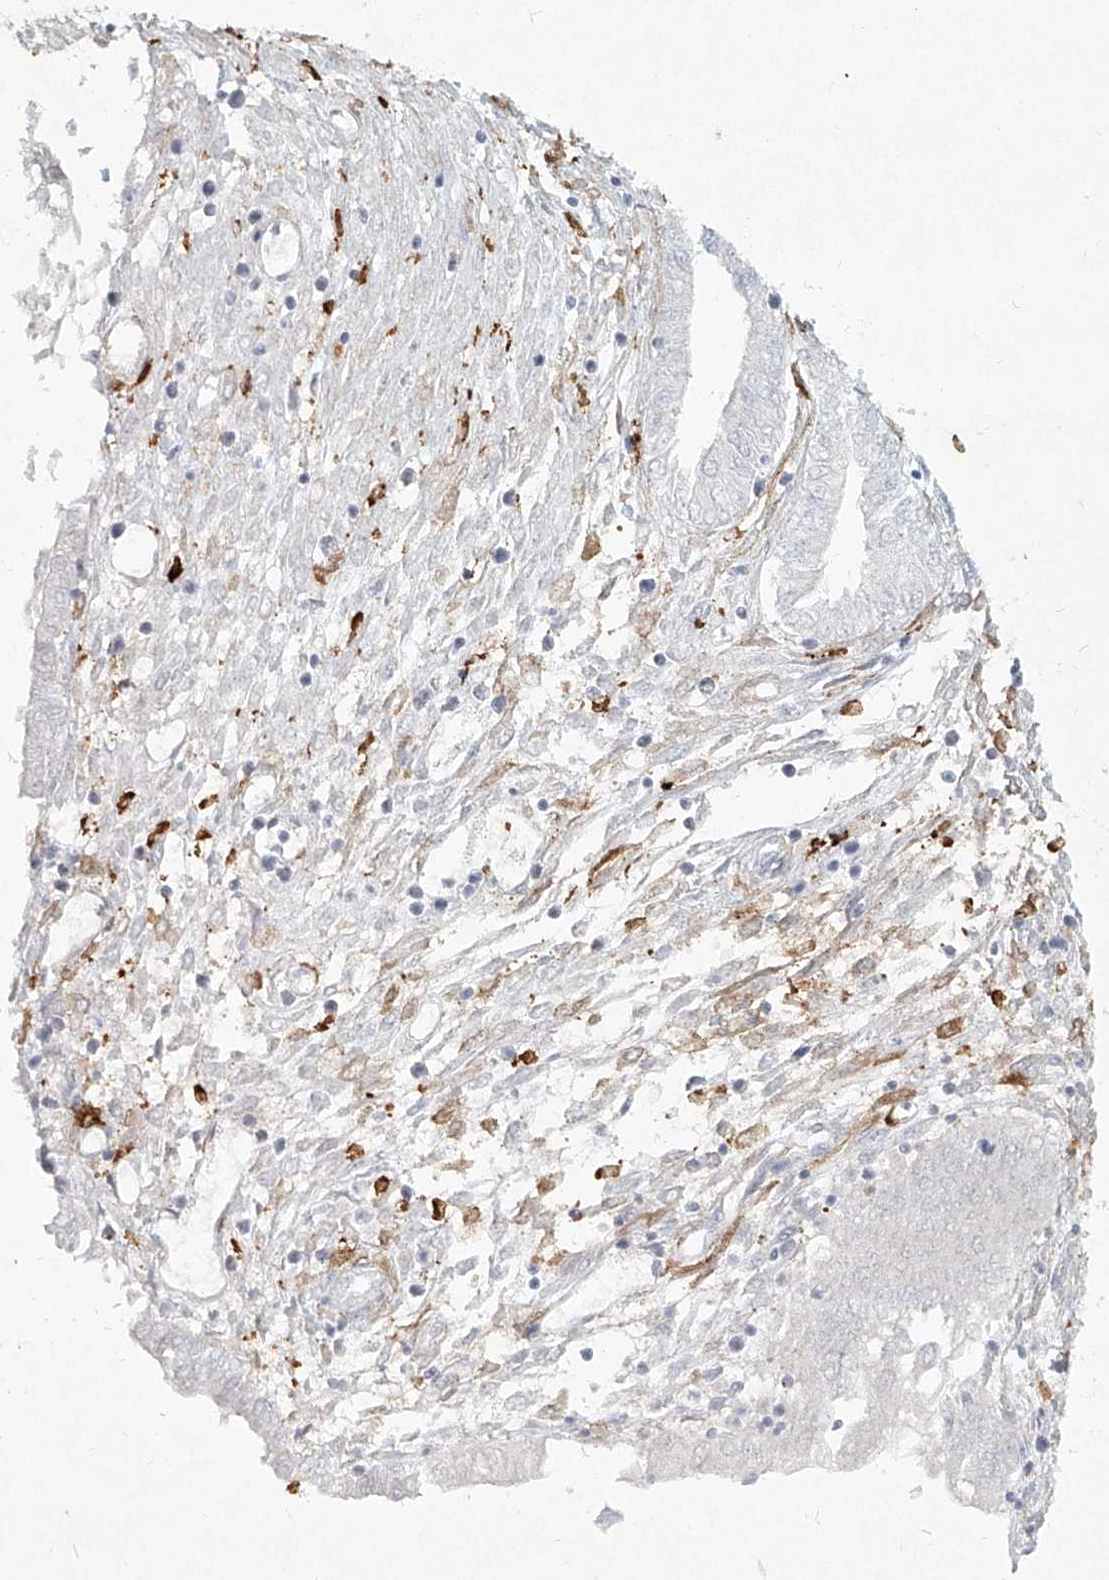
{"staining": {"intensity": "negative", "quantity": "none", "location": "none"}, "tissue": "endometrial cancer", "cell_type": "Tumor cells", "image_type": "cancer", "snomed": [{"axis": "morphology", "description": "Adenocarcinoma, NOS"}, {"axis": "topography", "description": "Endometrium"}], "caption": "A histopathology image of human endometrial cancer (adenocarcinoma) is negative for staining in tumor cells.", "gene": "CD209", "patient": {"sex": "female", "age": 53}}